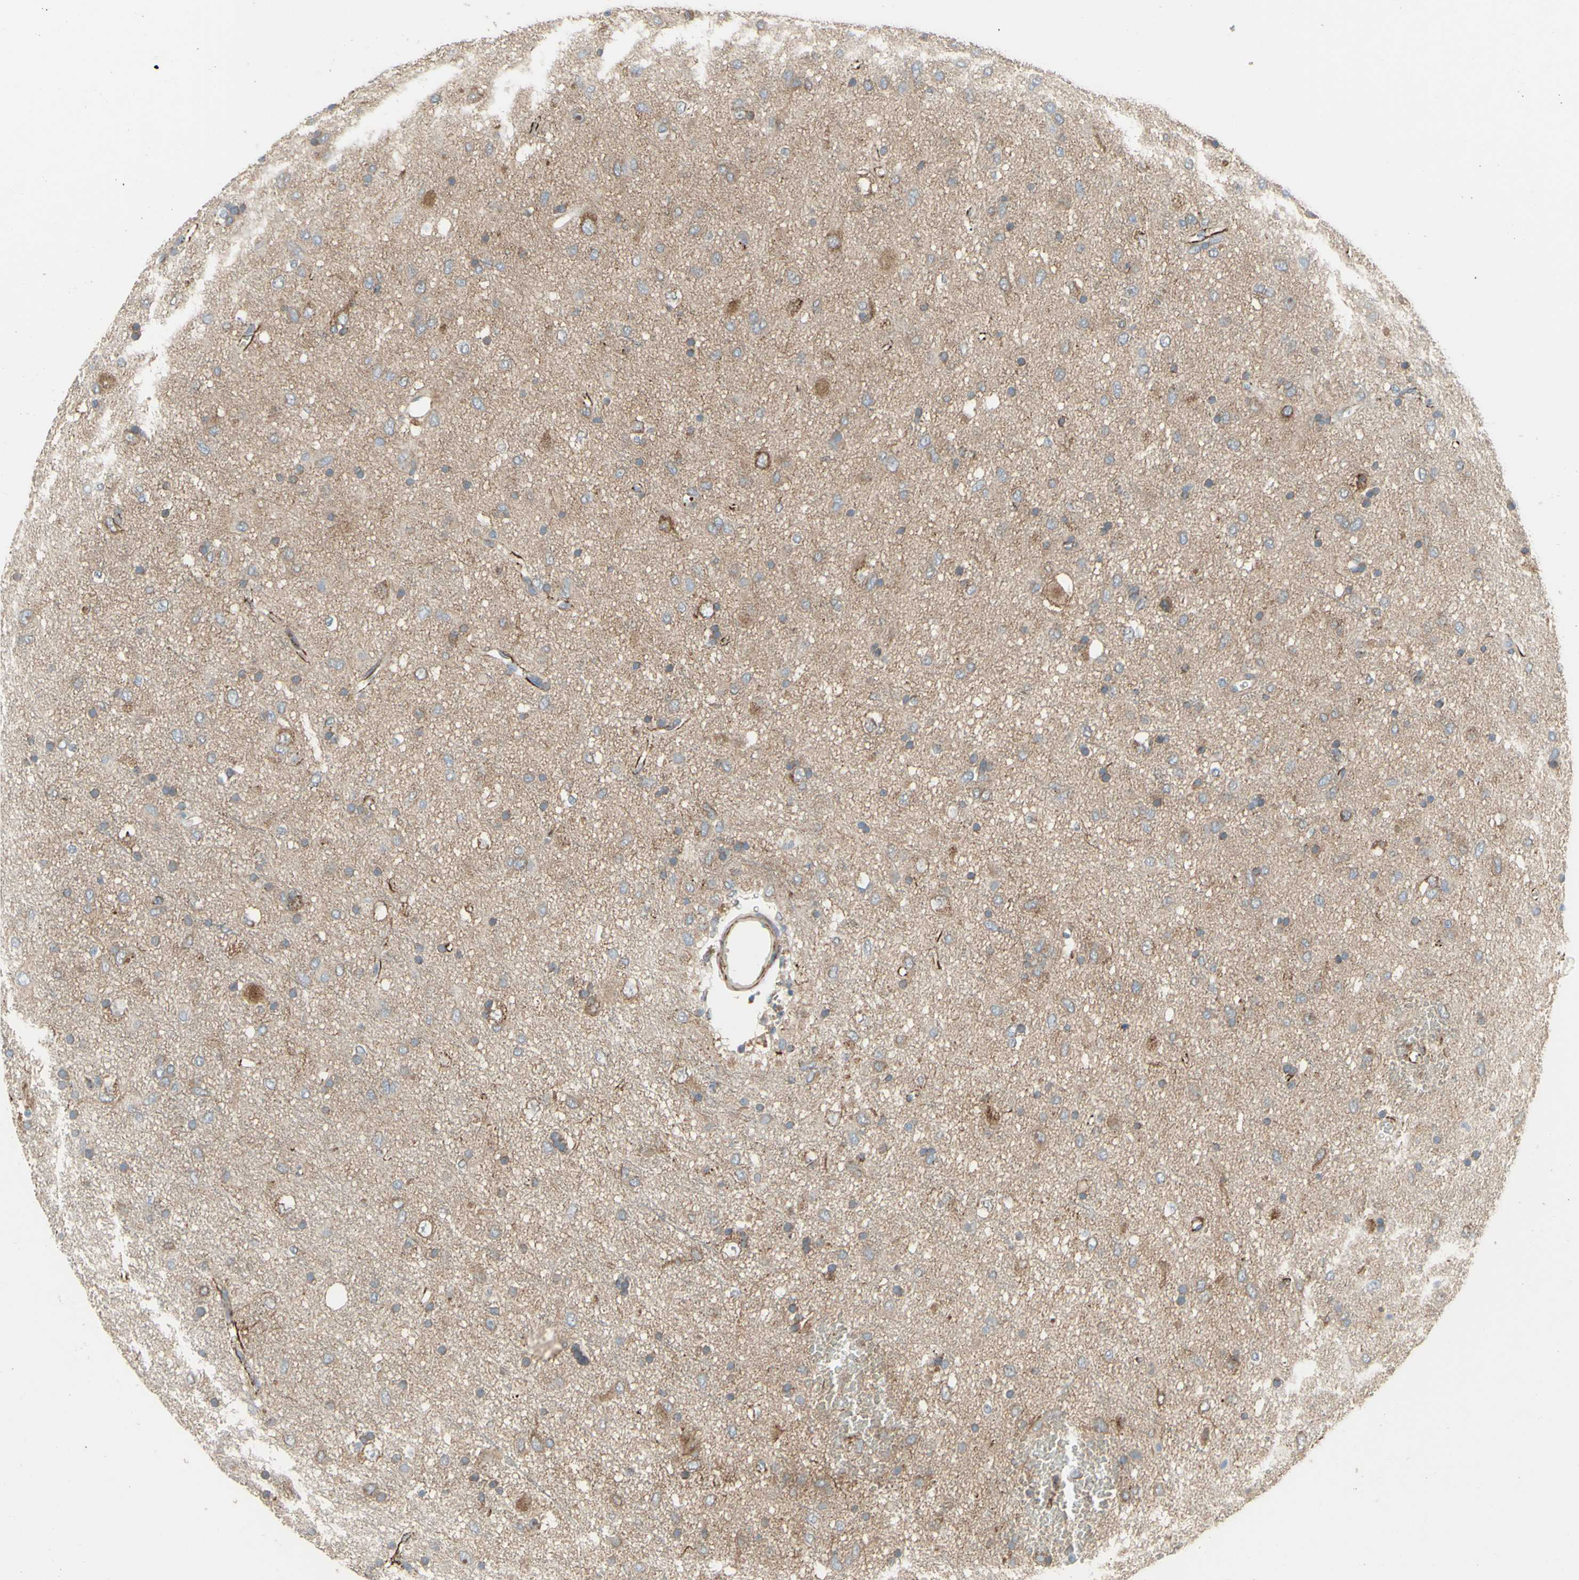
{"staining": {"intensity": "moderate", "quantity": "<25%", "location": "cytoplasmic/membranous"}, "tissue": "glioma", "cell_type": "Tumor cells", "image_type": "cancer", "snomed": [{"axis": "morphology", "description": "Glioma, malignant, Low grade"}, {"axis": "topography", "description": "Brain"}], "caption": "Immunohistochemical staining of human glioma displays low levels of moderate cytoplasmic/membranous expression in approximately <25% of tumor cells.", "gene": "FAM171B", "patient": {"sex": "male", "age": 77}}